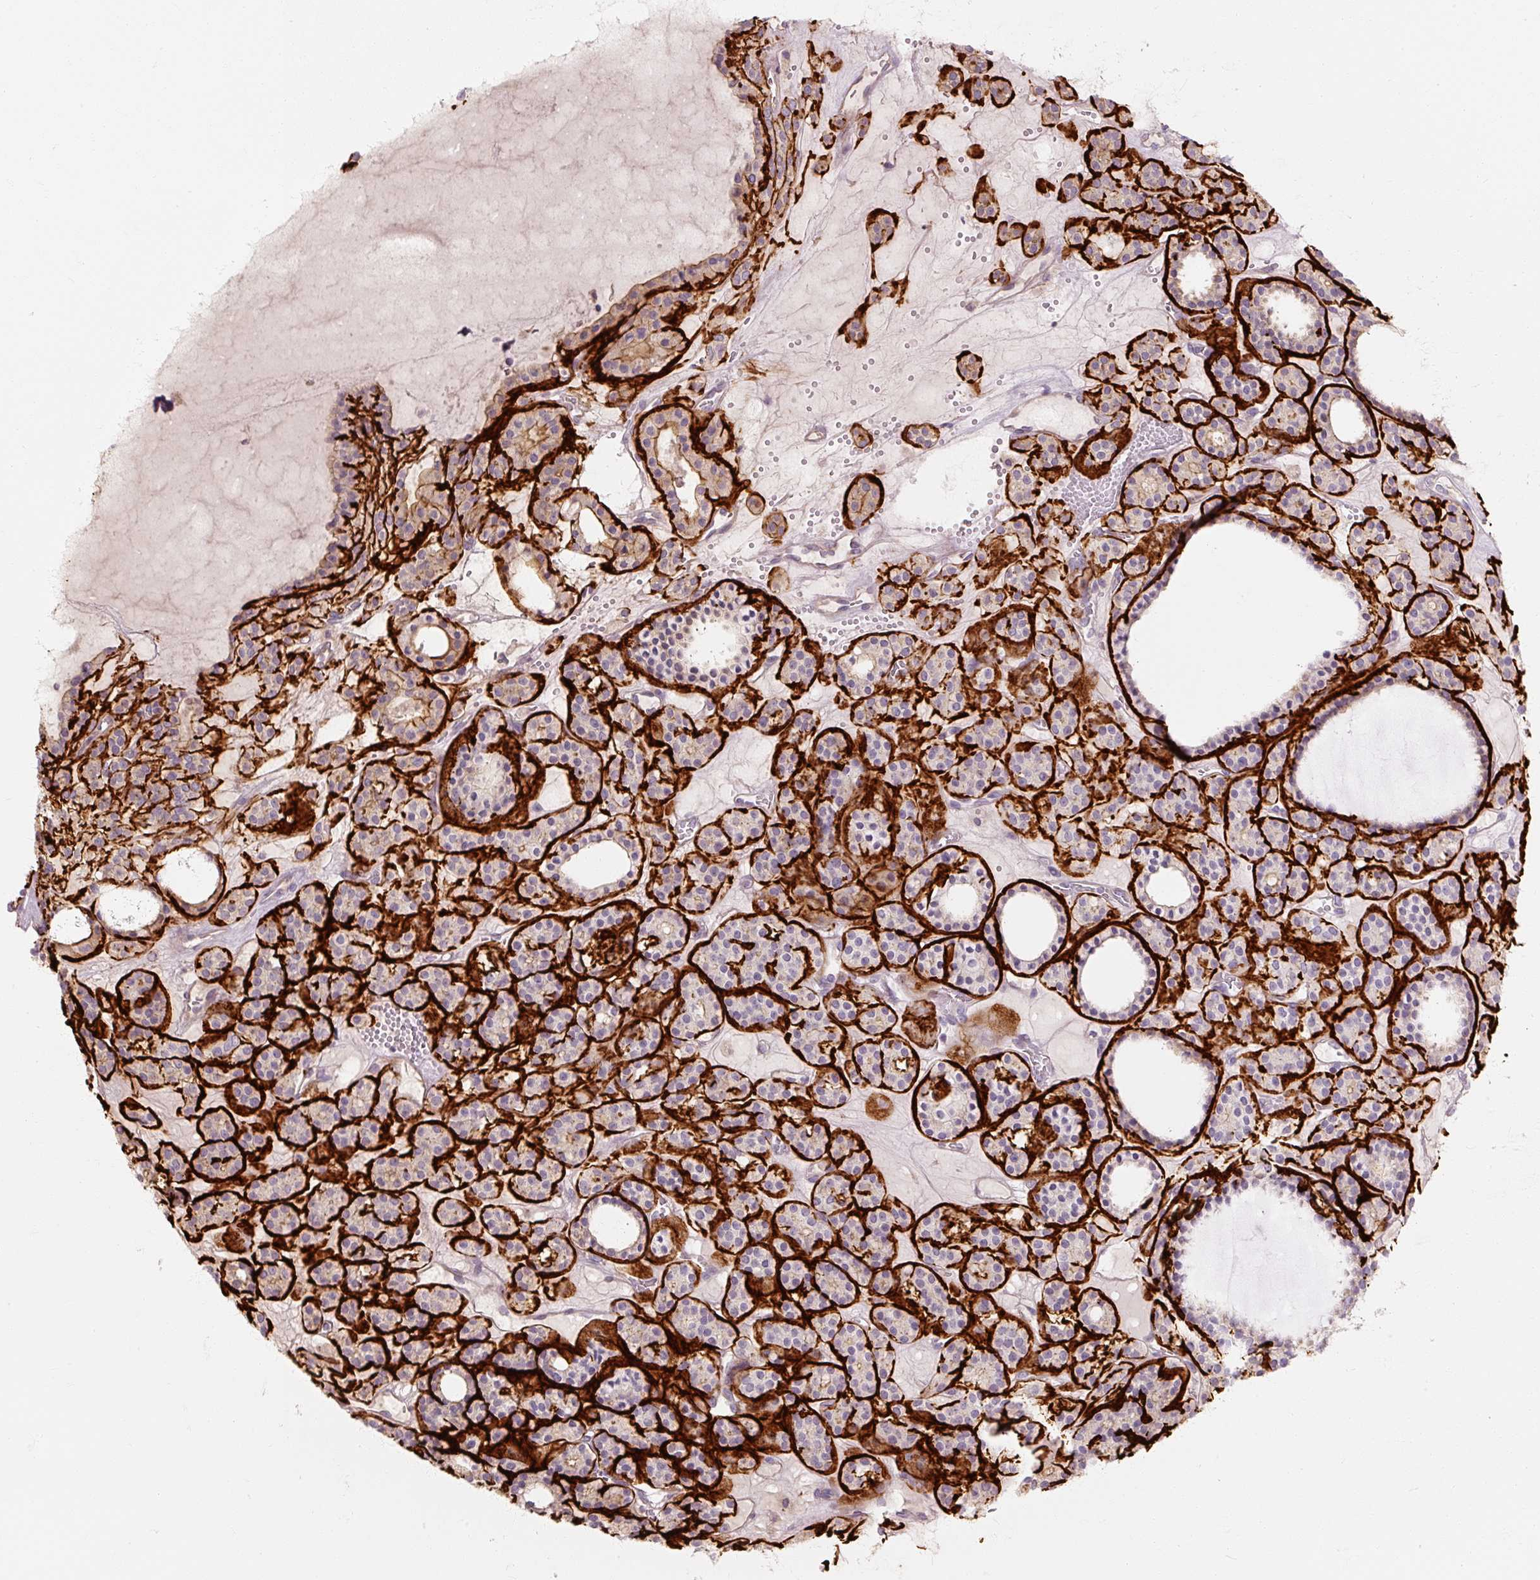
{"staining": {"intensity": "negative", "quantity": "none", "location": "none"}, "tissue": "thyroid cancer", "cell_type": "Tumor cells", "image_type": "cancer", "snomed": [{"axis": "morphology", "description": "Follicular adenoma carcinoma, NOS"}, {"axis": "topography", "description": "Thyroid gland"}], "caption": "The photomicrograph displays no staining of tumor cells in thyroid cancer (follicular adenoma carcinoma).", "gene": "RB1CC1", "patient": {"sex": "female", "age": 63}}